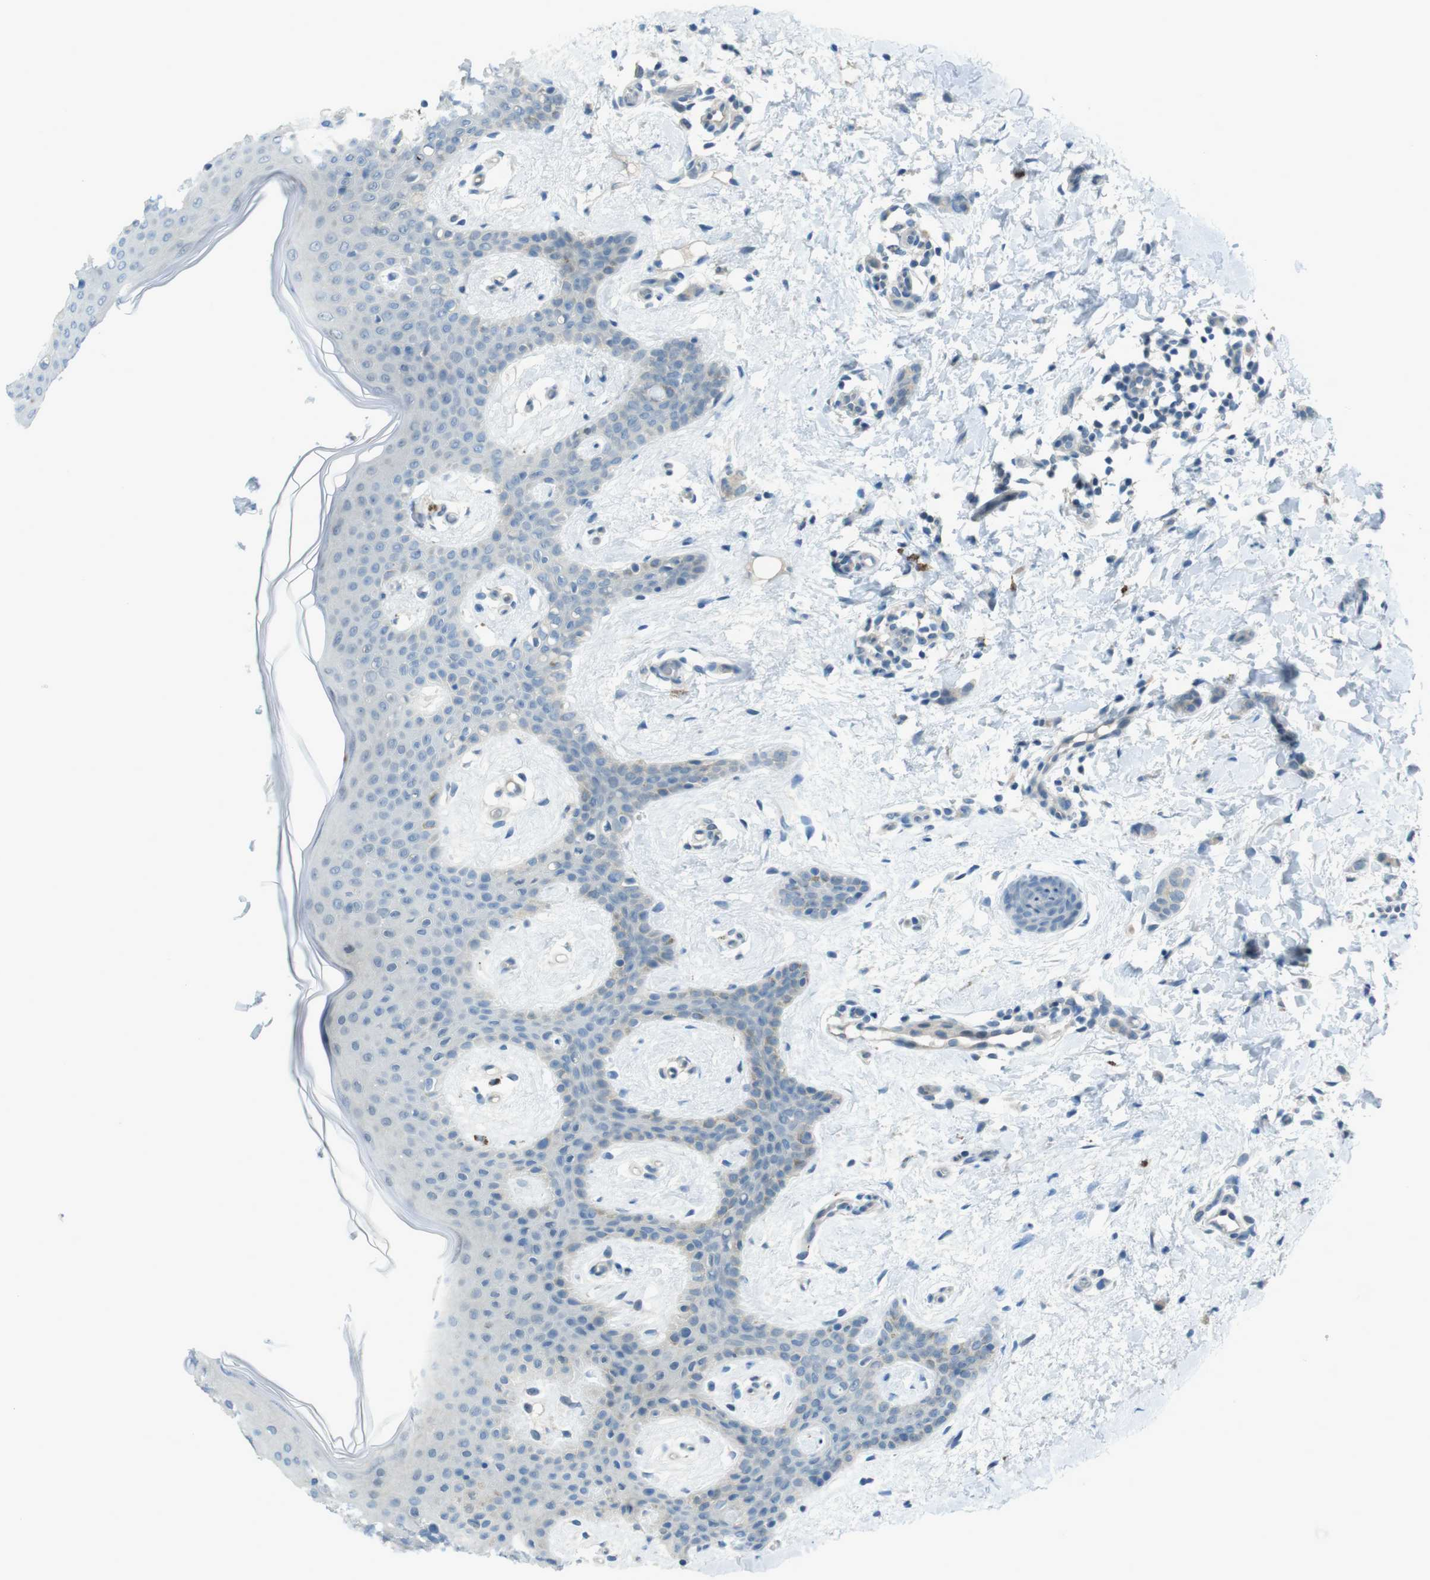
{"staining": {"intensity": "negative", "quantity": "none", "location": "none"}, "tissue": "breast cancer", "cell_type": "Tumor cells", "image_type": "cancer", "snomed": [{"axis": "morphology", "description": "Lobular carcinoma"}, {"axis": "topography", "description": "Skin"}, {"axis": "topography", "description": "Breast"}], "caption": "Human breast cancer stained for a protein using immunohistochemistry exhibits no staining in tumor cells.", "gene": "ZDHHC20", "patient": {"sex": "female", "age": 46}}